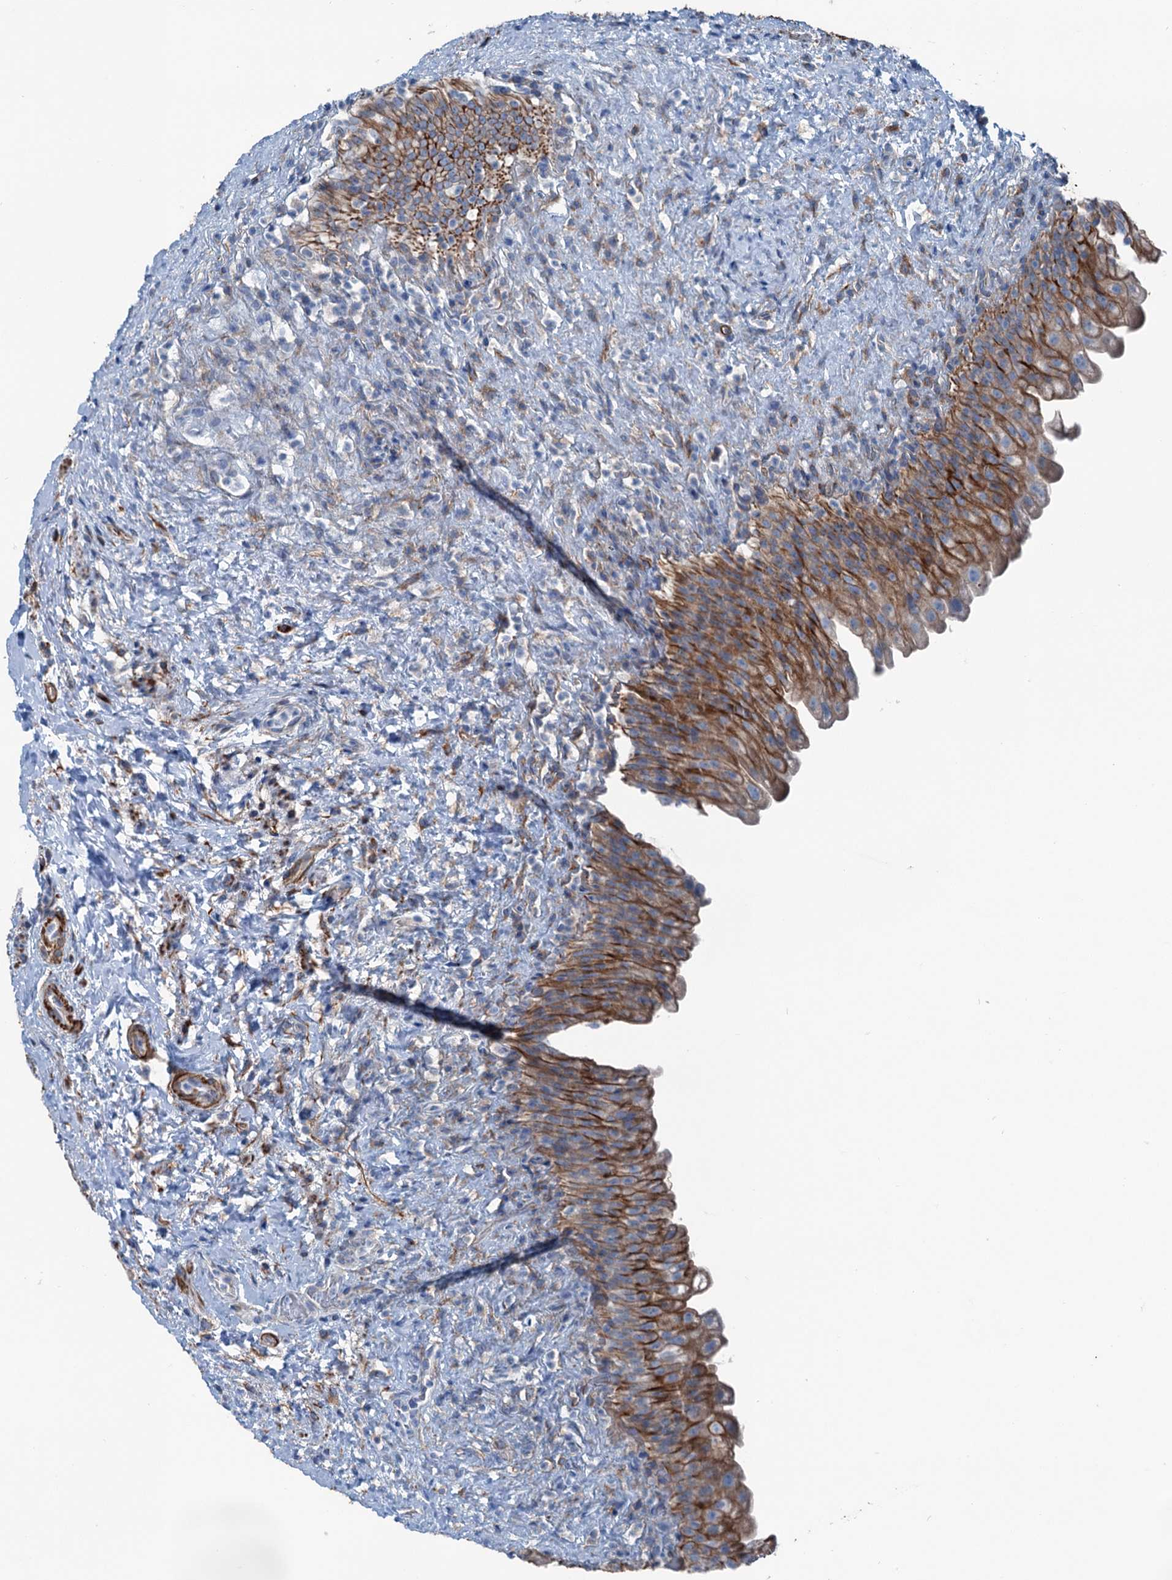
{"staining": {"intensity": "moderate", "quantity": ">75%", "location": "cytoplasmic/membranous"}, "tissue": "urinary bladder", "cell_type": "Urothelial cells", "image_type": "normal", "snomed": [{"axis": "morphology", "description": "Normal tissue, NOS"}, {"axis": "topography", "description": "Urinary bladder"}], "caption": "Urothelial cells display moderate cytoplasmic/membranous staining in about >75% of cells in benign urinary bladder. (Stains: DAB (3,3'-diaminobenzidine) in brown, nuclei in blue, Microscopy: brightfield microscopy at high magnification).", "gene": "CALCOCO1", "patient": {"sex": "female", "age": 27}}